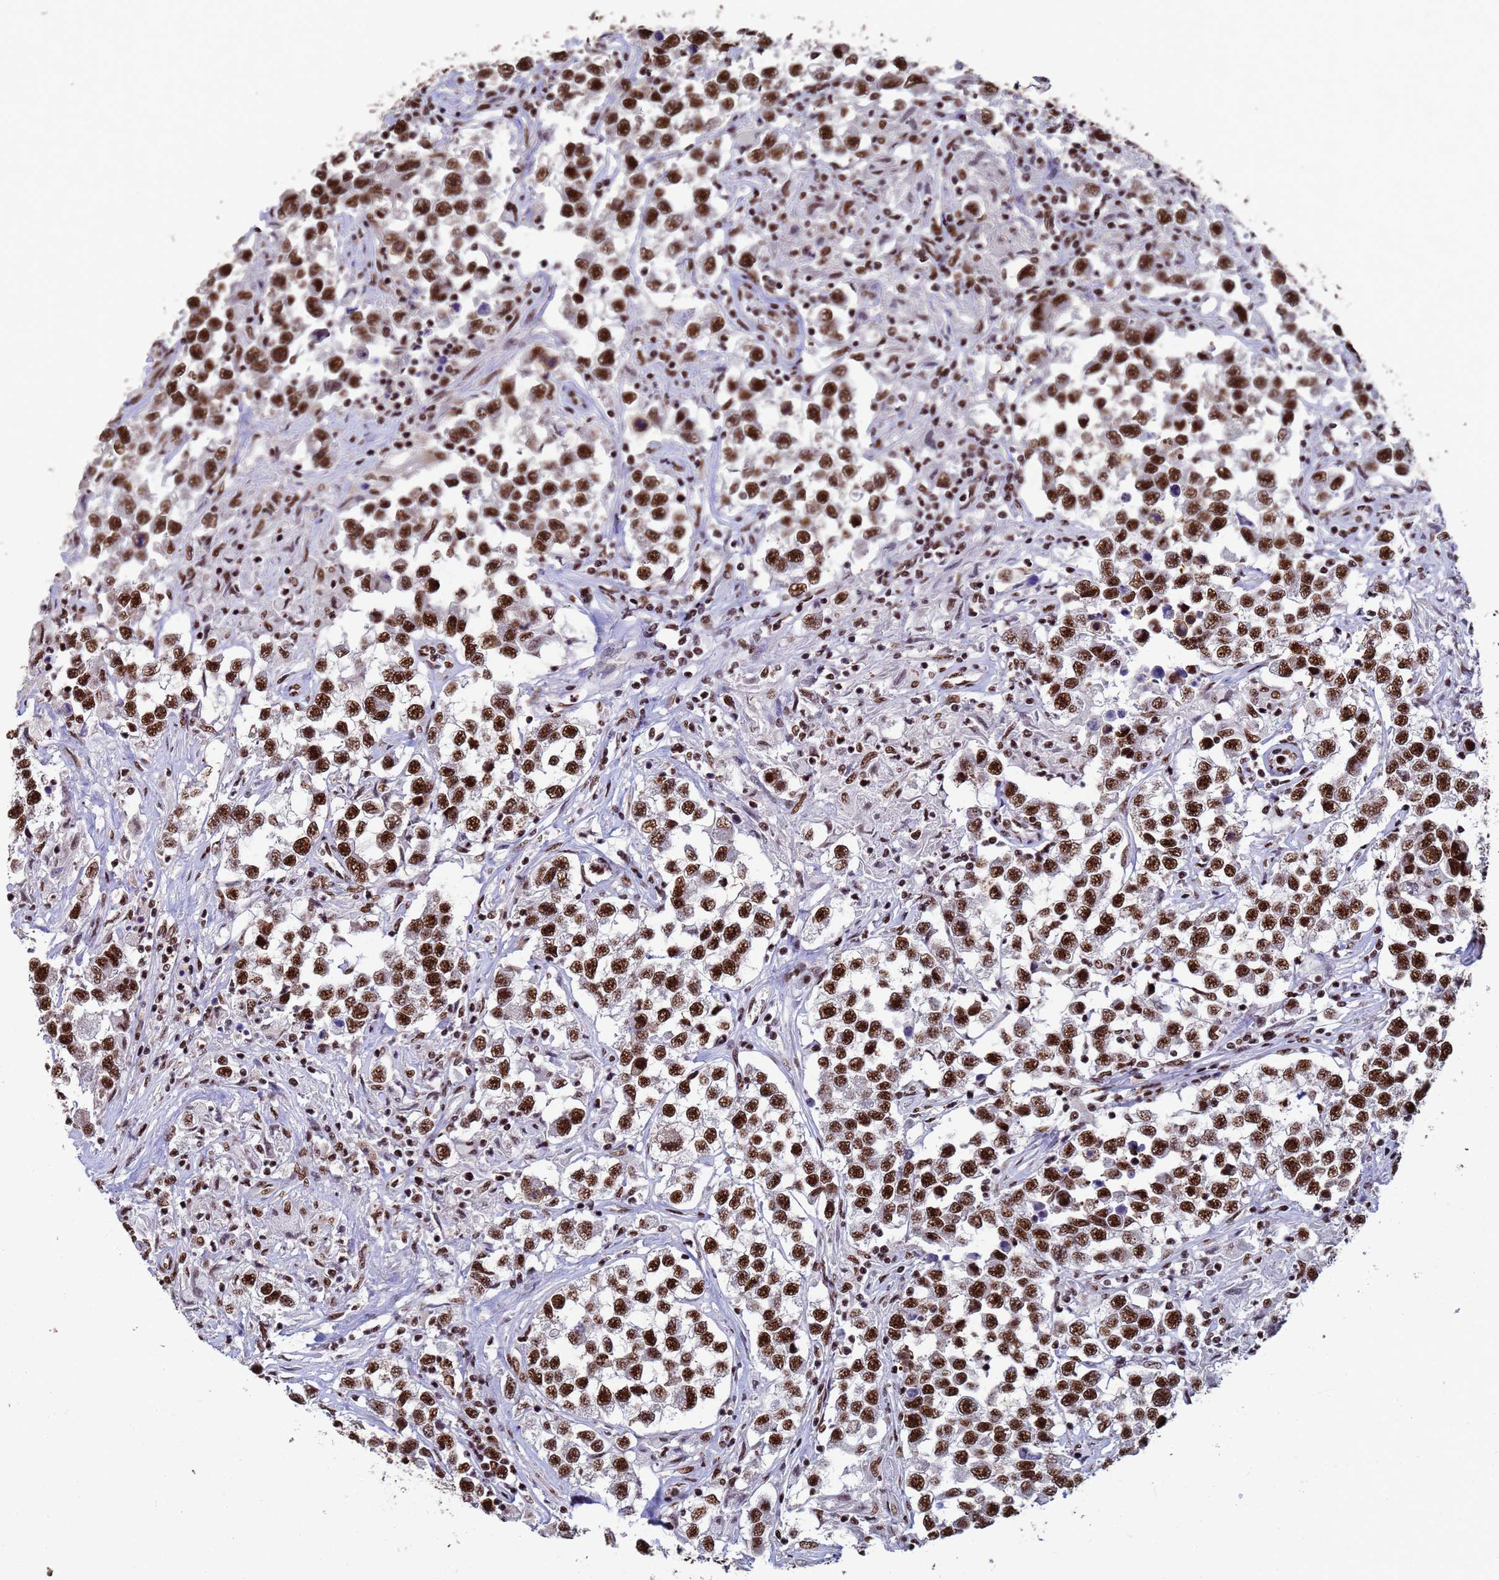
{"staining": {"intensity": "strong", "quantity": ">75%", "location": "nuclear"}, "tissue": "testis cancer", "cell_type": "Tumor cells", "image_type": "cancer", "snomed": [{"axis": "morphology", "description": "Seminoma, NOS"}, {"axis": "topography", "description": "Testis"}], "caption": "The immunohistochemical stain shows strong nuclear positivity in tumor cells of testis cancer (seminoma) tissue.", "gene": "SF3B2", "patient": {"sex": "male", "age": 46}}